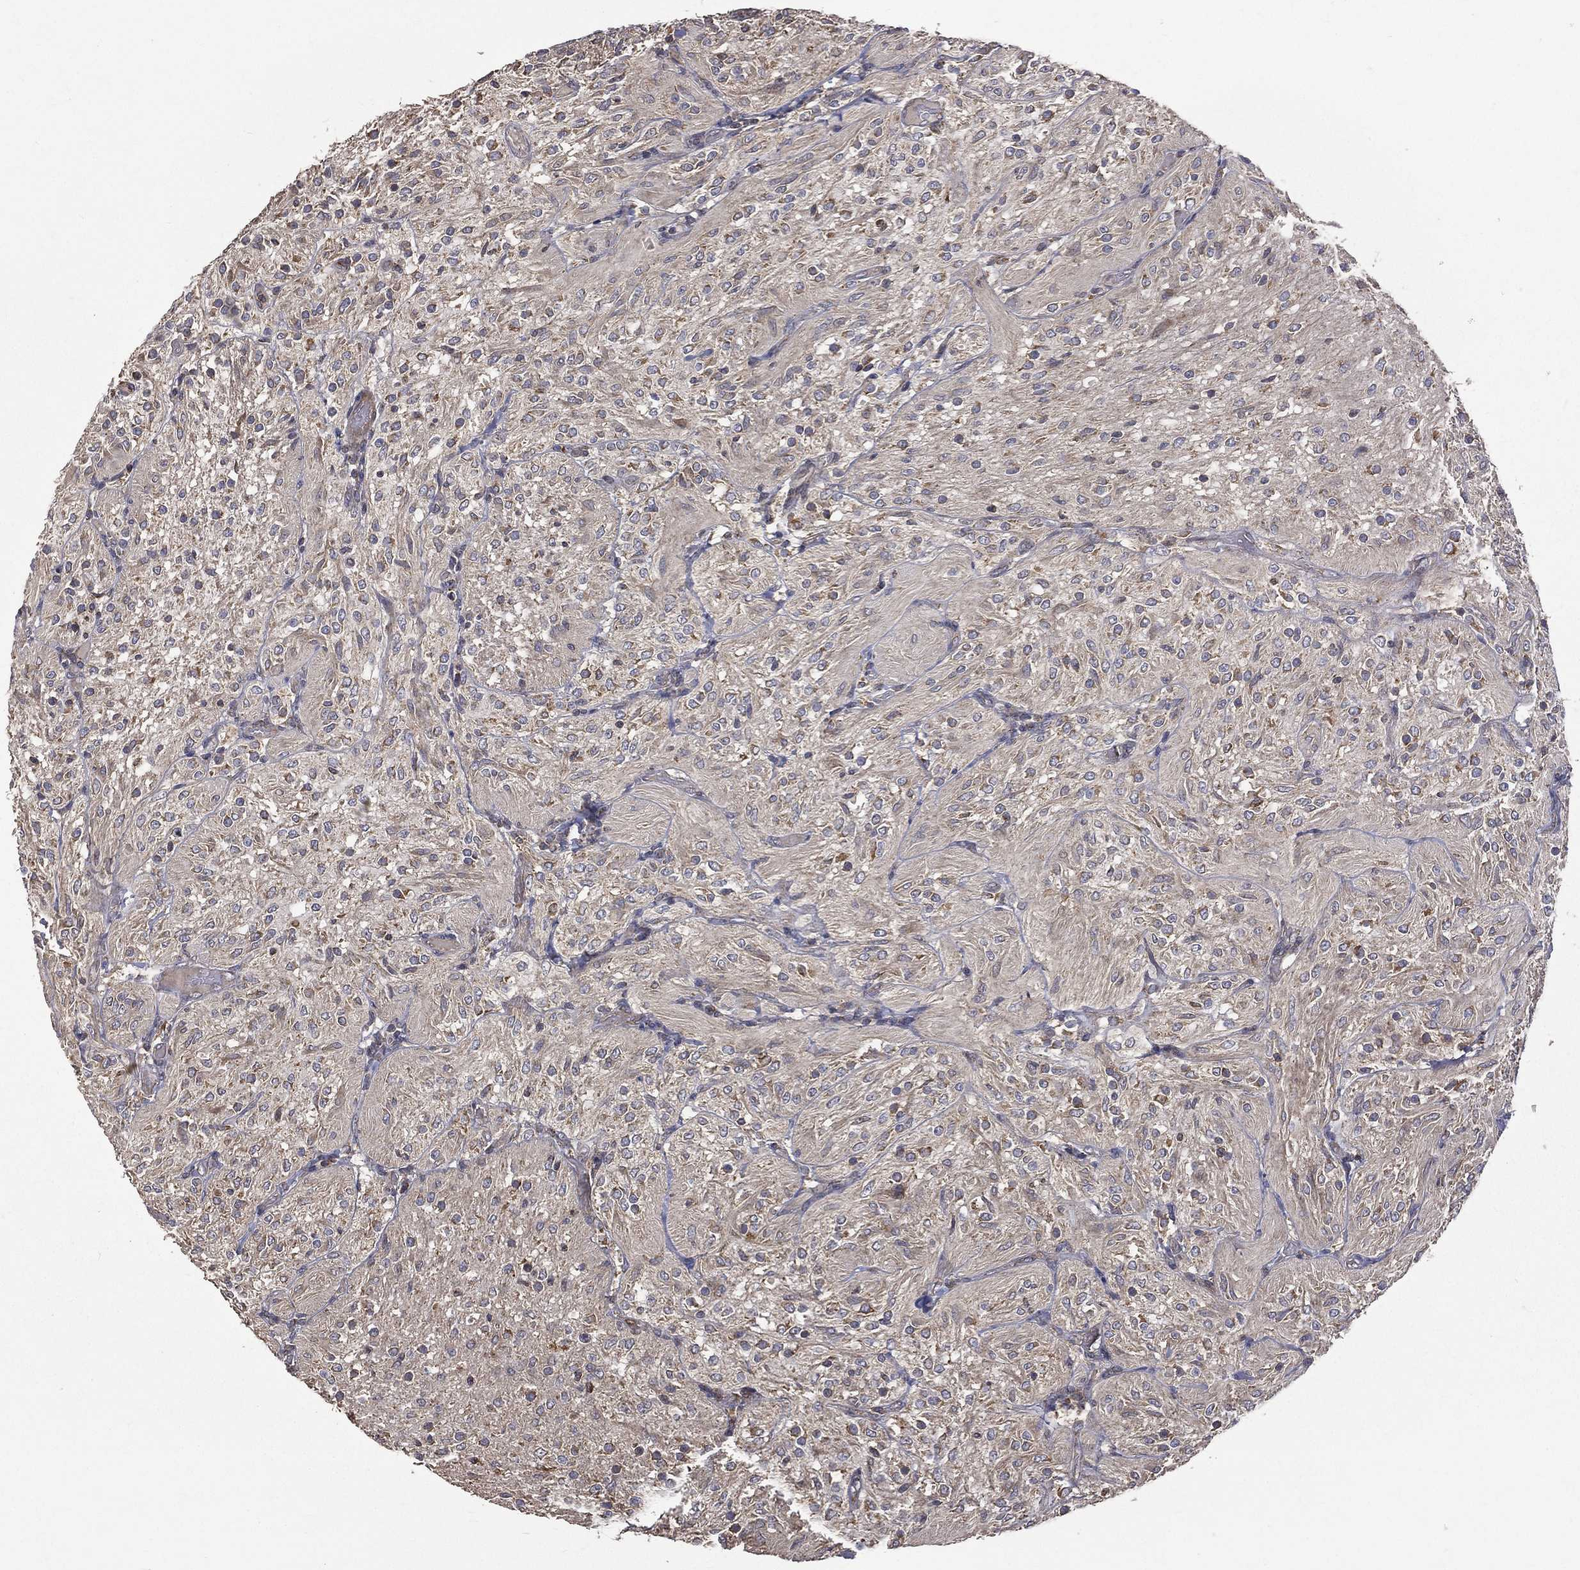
{"staining": {"intensity": "moderate", "quantity": "<25%", "location": "cytoplasmic/membranous"}, "tissue": "glioma", "cell_type": "Tumor cells", "image_type": "cancer", "snomed": [{"axis": "morphology", "description": "Glioma, malignant, Low grade"}, {"axis": "topography", "description": "Brain"}], "caption": "Immunohistochemistry histopathology image of neoplastic tissue: human glioma stained using IHC displays low levels of moderate protein expression localized specifically in the cytoplasmic/membranous of tumor cells, appearing as a cytoplasmic/membranous brown color.", "gene": "RPGR", "patient": {"sex": "male", "age": 3}}